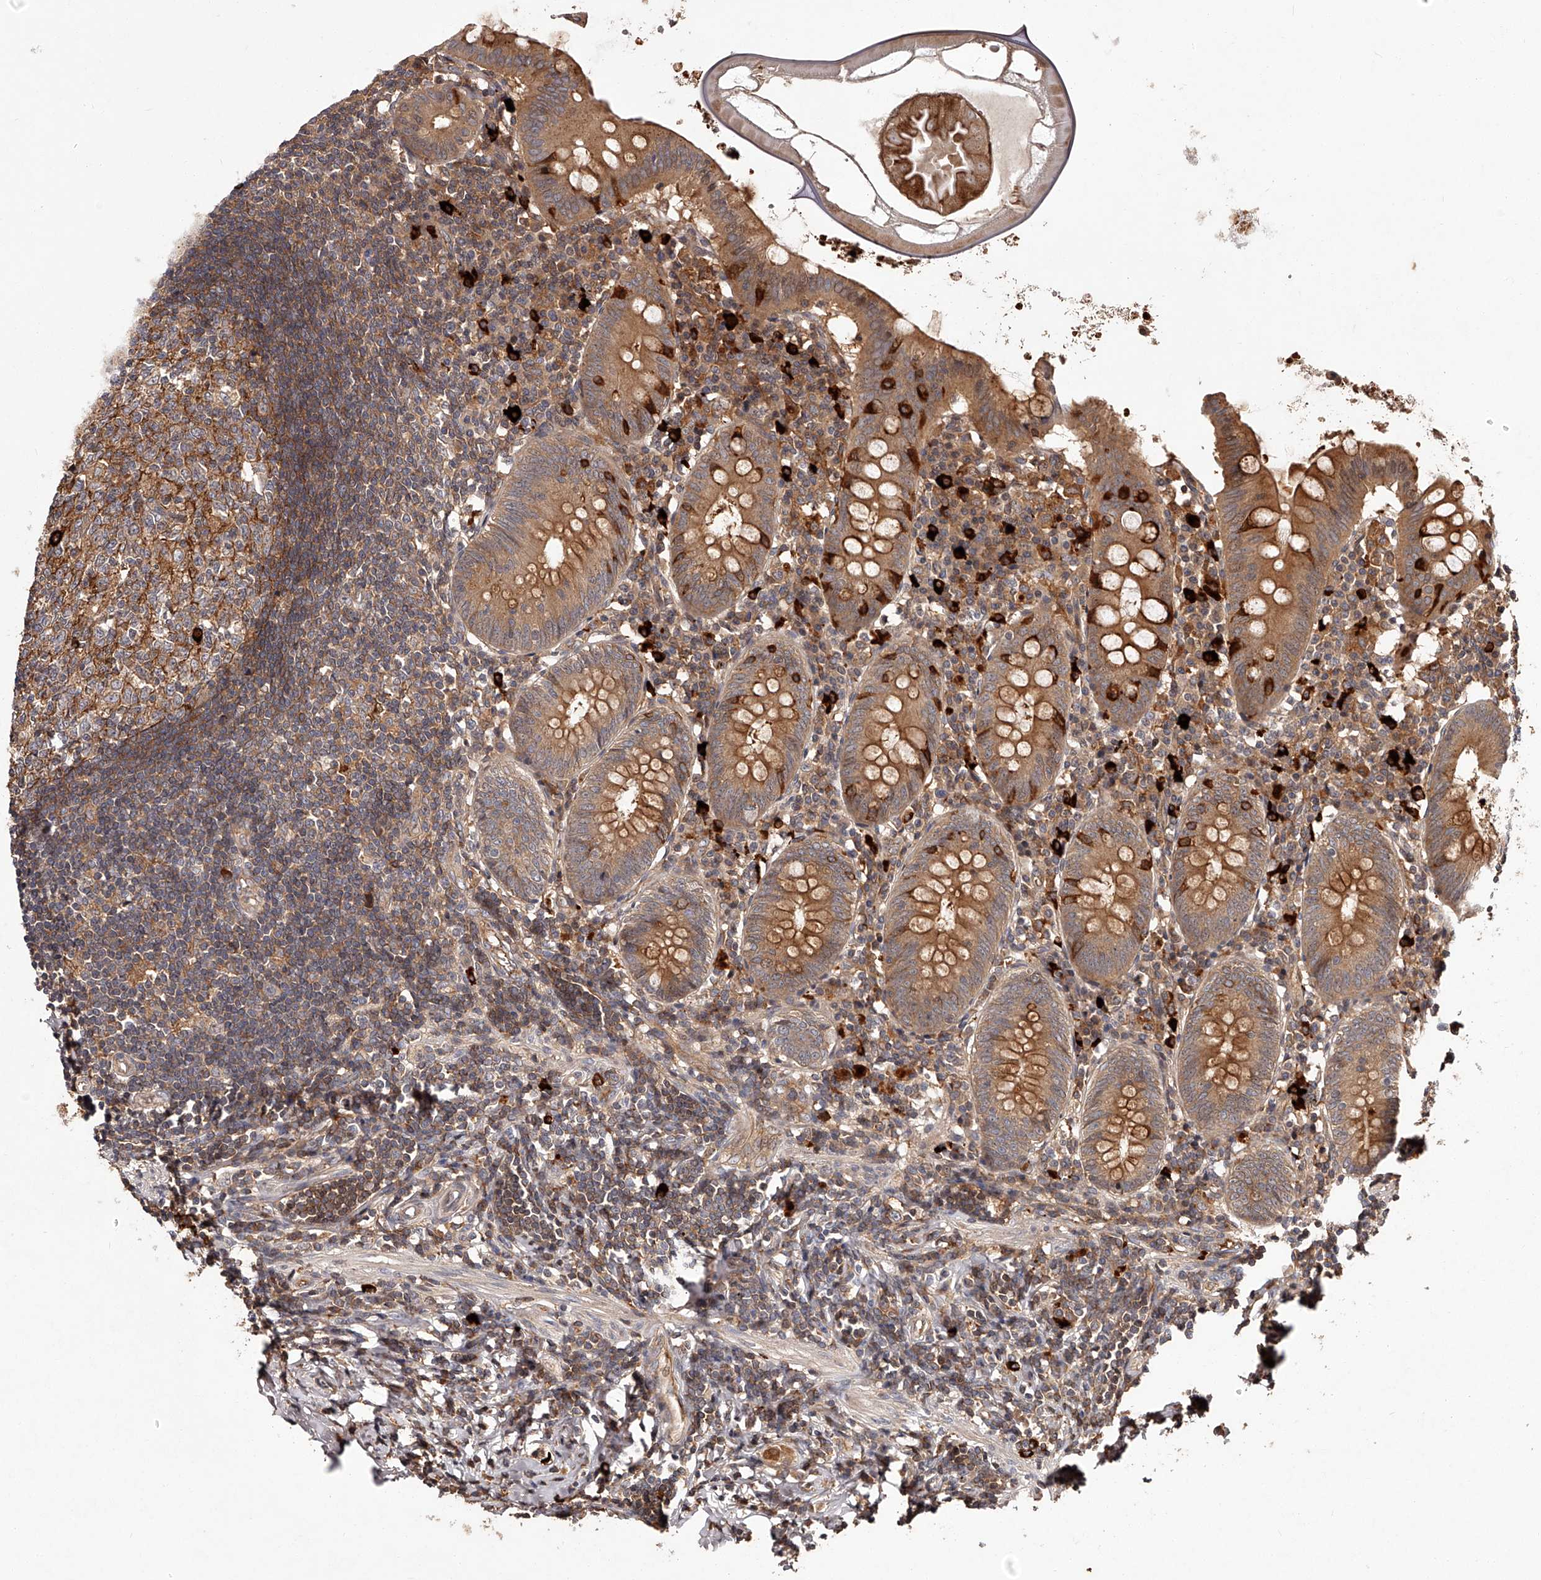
{"staining": {"intensity": "moderate", "quantity": ">75%", "location": "cytoplasmic/membranous"}, "tissue": "appendix", "cell_type": "Glandular cells", "image_type": "normal", "snomed": [{"axis": "morphology", "description": "Normal tissue, NOS"}, {"axis": "topography", "description": "Appendix"}], "caption": "The immunohistochemical stain labels moderate cytoplasmic/membranous positivity in glandular cells of benign appendix. Ihc stains the protein in brown and the nuclei are stained blue.", "gene": "CRYZL1", "patient": {"sex": "female", "age": 54}}